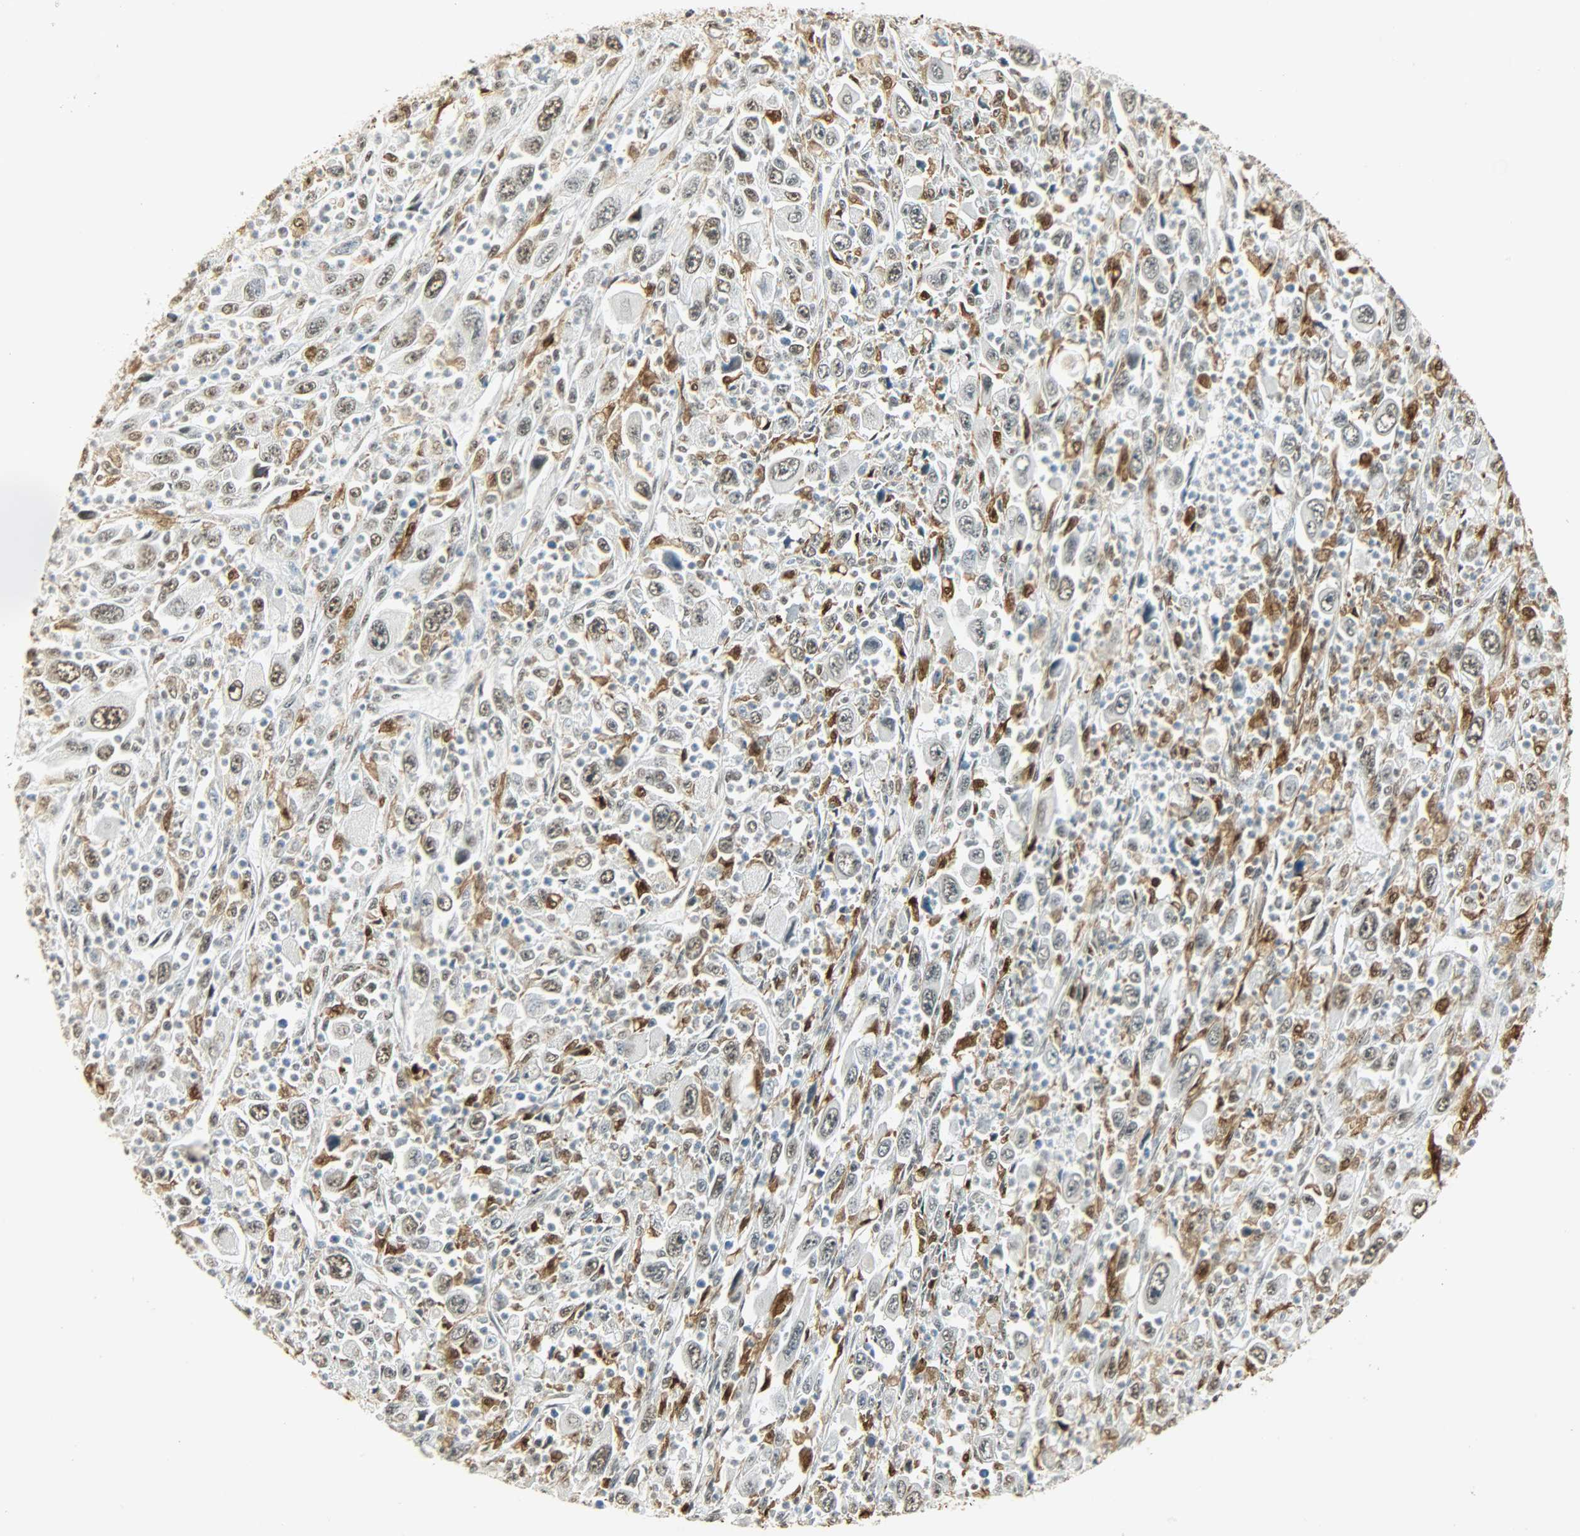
{"staining": {"intensity": "weak", "quantity": ">75%", "location": "nuclear"}, "tissue": "melanoma", "cell_type": "Tumor cells", "image_type": "cancer", "snomed": [{"axis": "morphology", "description": "Malignant melanoma, Metastatic site"}, {"axis": "topography", "description": "Skin"}], "caption": "Malignant melanoma (metastatic site) stained with a protein marker shows weak staining in tumor cells.", "gene": "NGFR", "patient": {"sex": "female", "age": 56}}